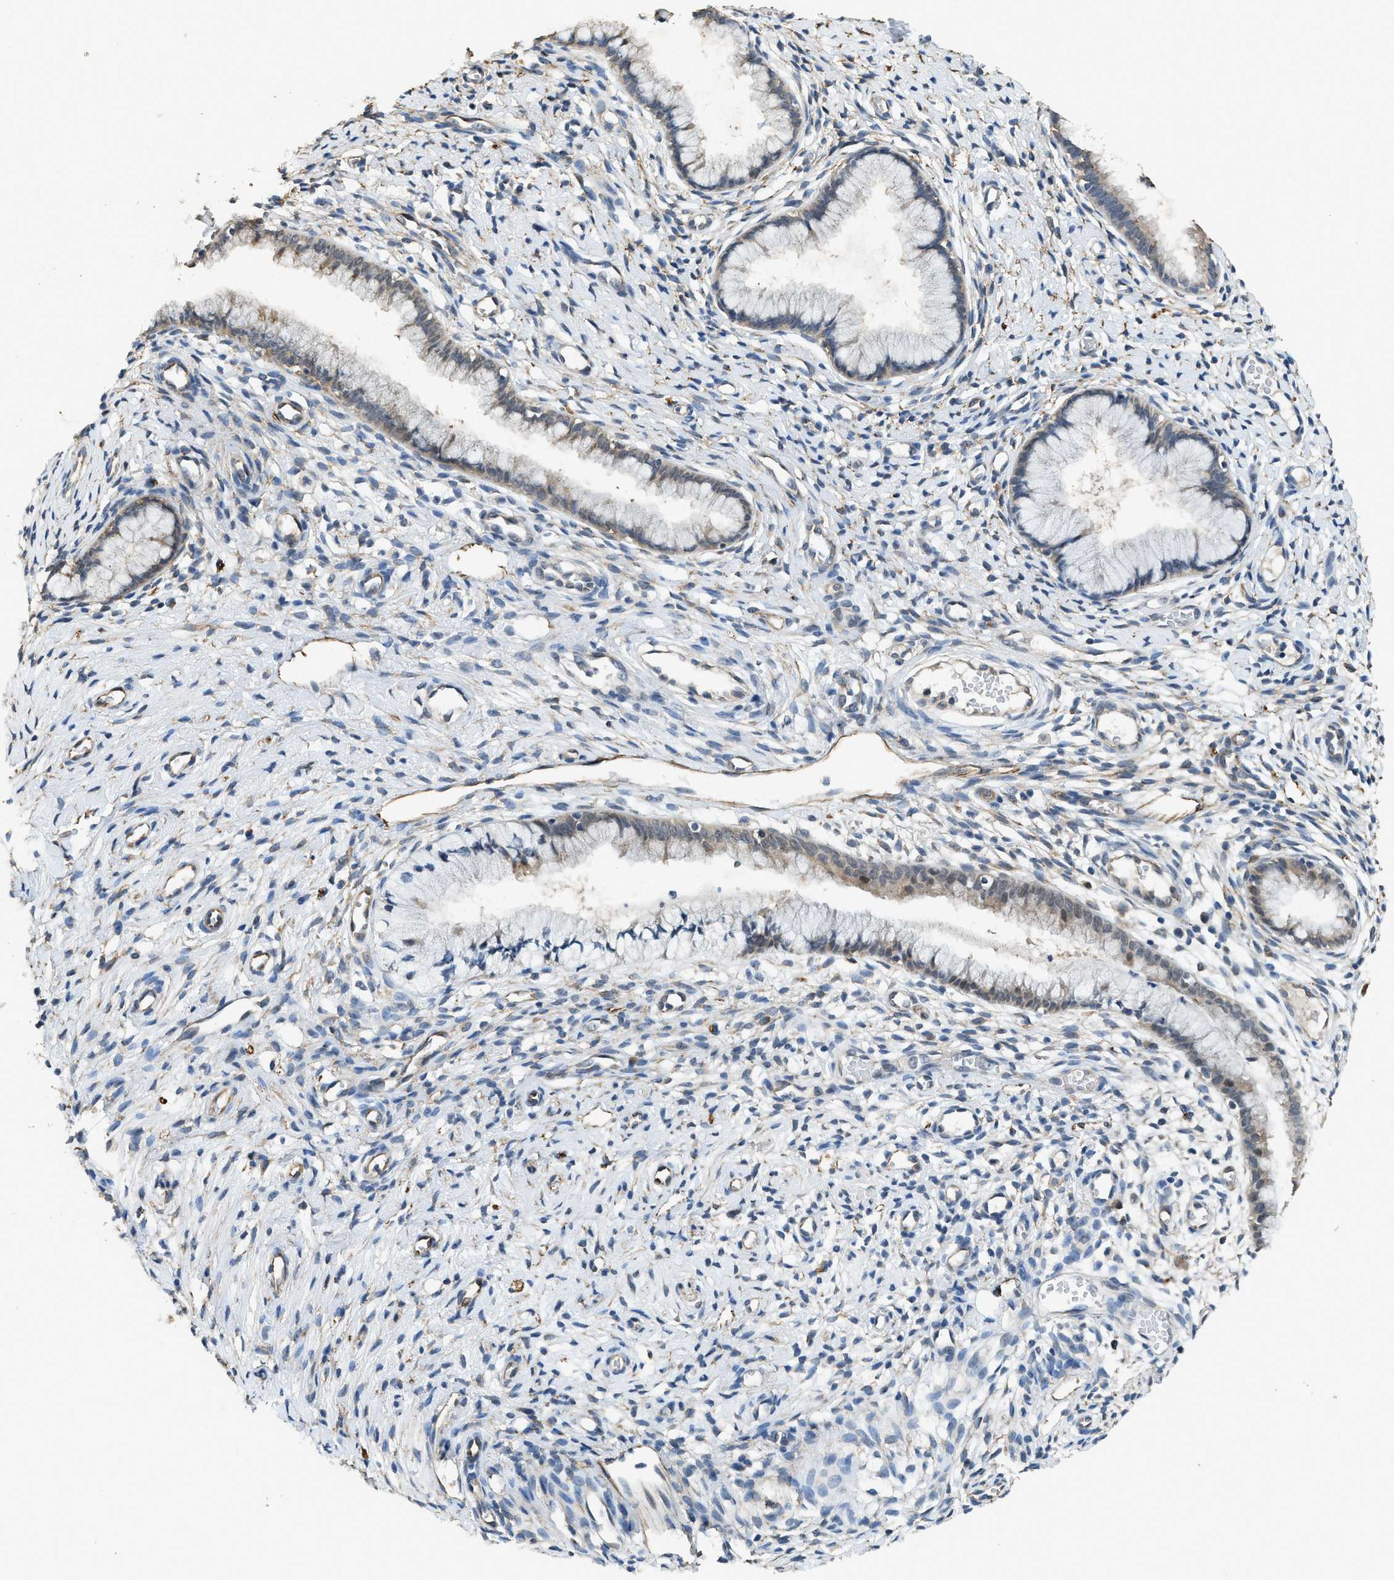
{"staining": {"intensity": "weak", "quantity": "<25%", "location": "cytoplasmic/membranous"}, "tissue": "cervix", "cell_type": "Glandular cells", "image_type": "normal", "snomed": [{"axis": "morphology", "description": "Normal tissue, NOS"}, {"axis": "topography", "description": "Cervix"}], "caption": "Human cervix stained for a protein using immunohistochemistry (IHC) displays no staining in glandular cells.", "gene": "SYNM", "patient": {"sex": "female", "age": 65}}